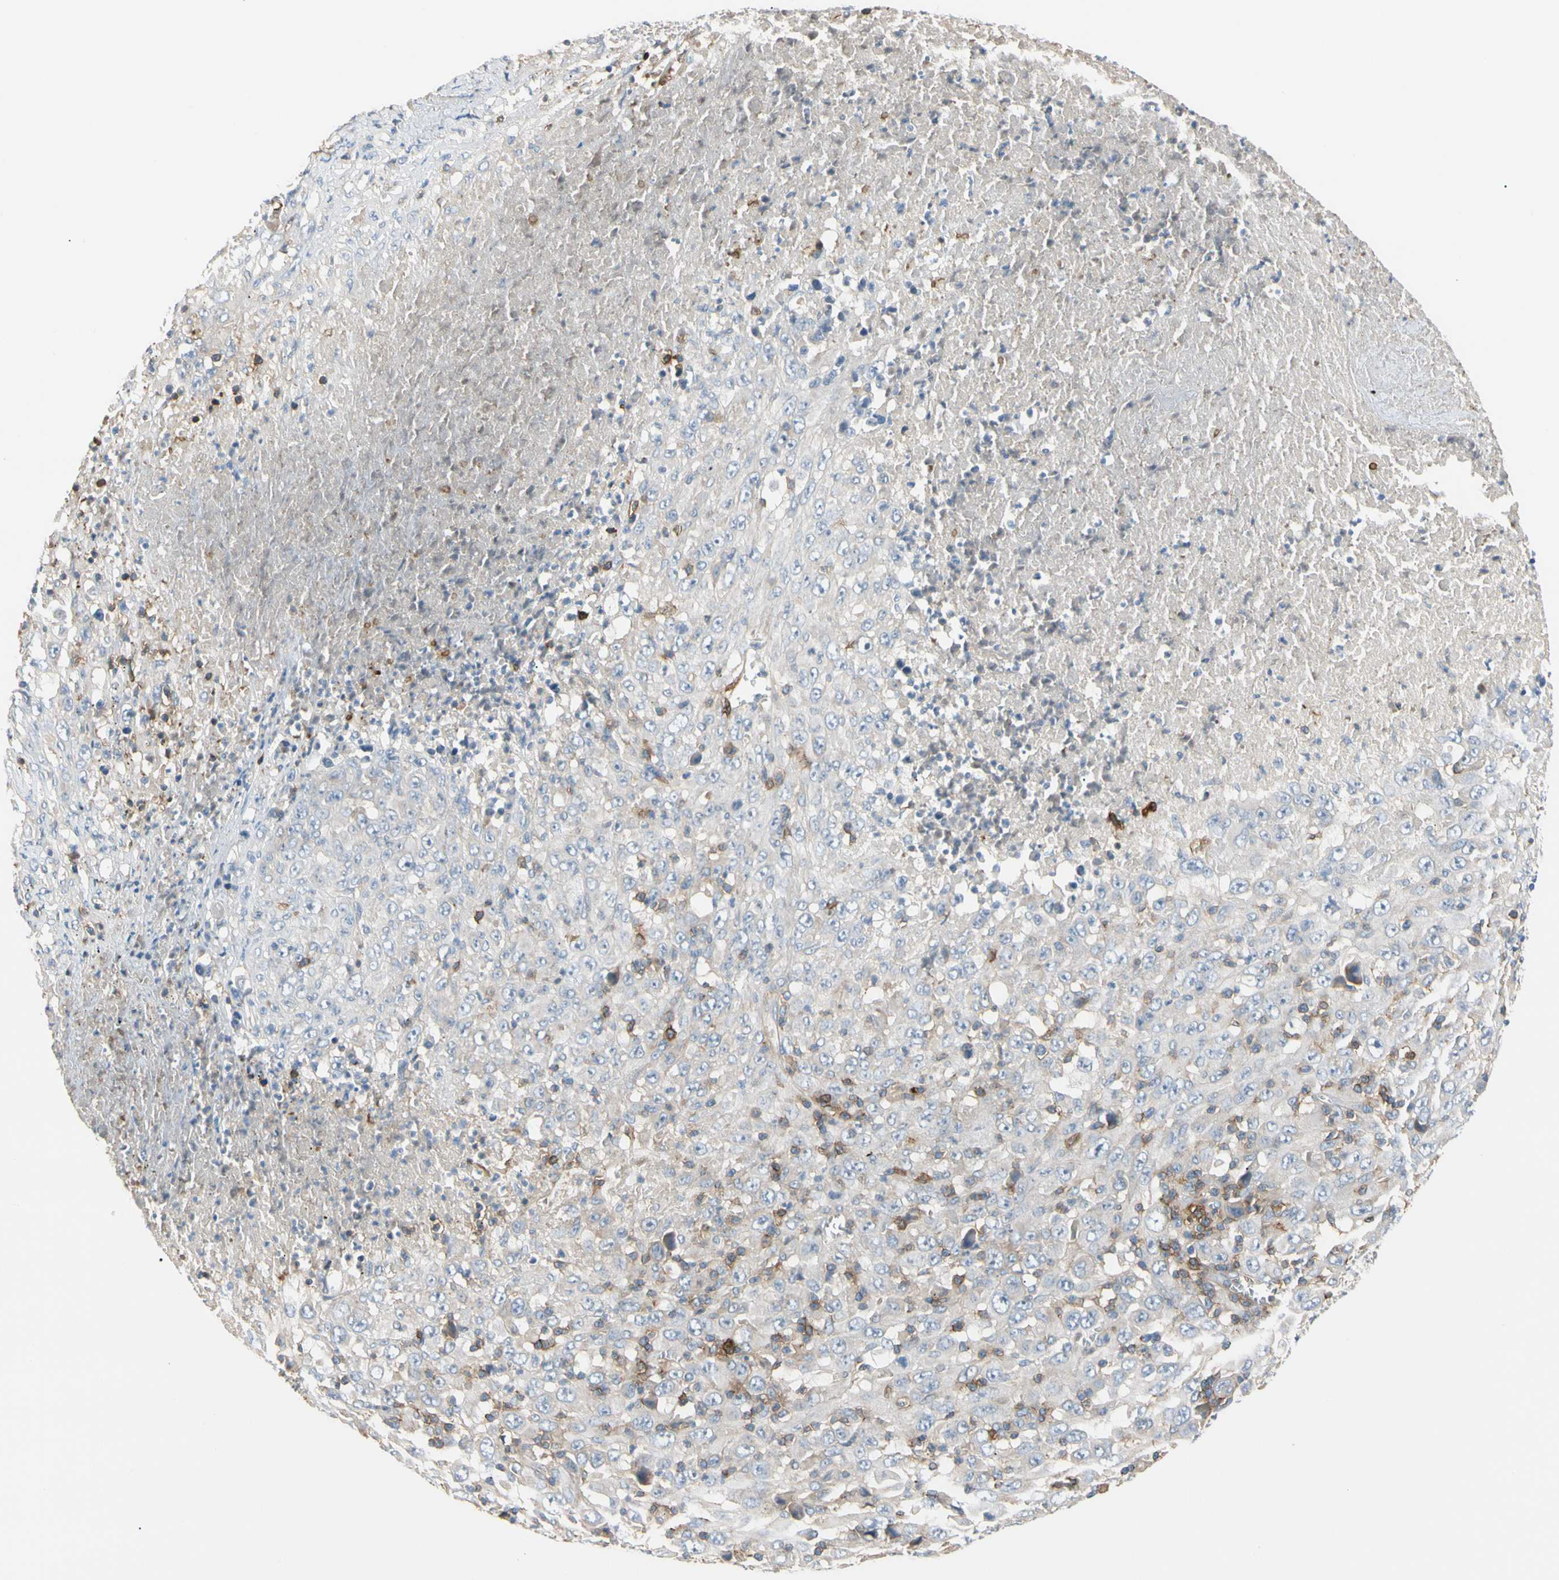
{"staining": {"intensity": "negative", "quantity": "none", "location": "none"}, "tissue": "melanoma", "cell_type": "Tumor cells", "image_type": "cancer", "snomed": [{"axis": "morphology", "description": "Malignant melanoma, Metastatic site"}, {"axis": "topography", "description": "Skin"}], "caption": "There is no significant positivity in tumor cells of melanoma.", "gene": "TNFRSF18", "patient": {"sex": "female", "age": 56}}